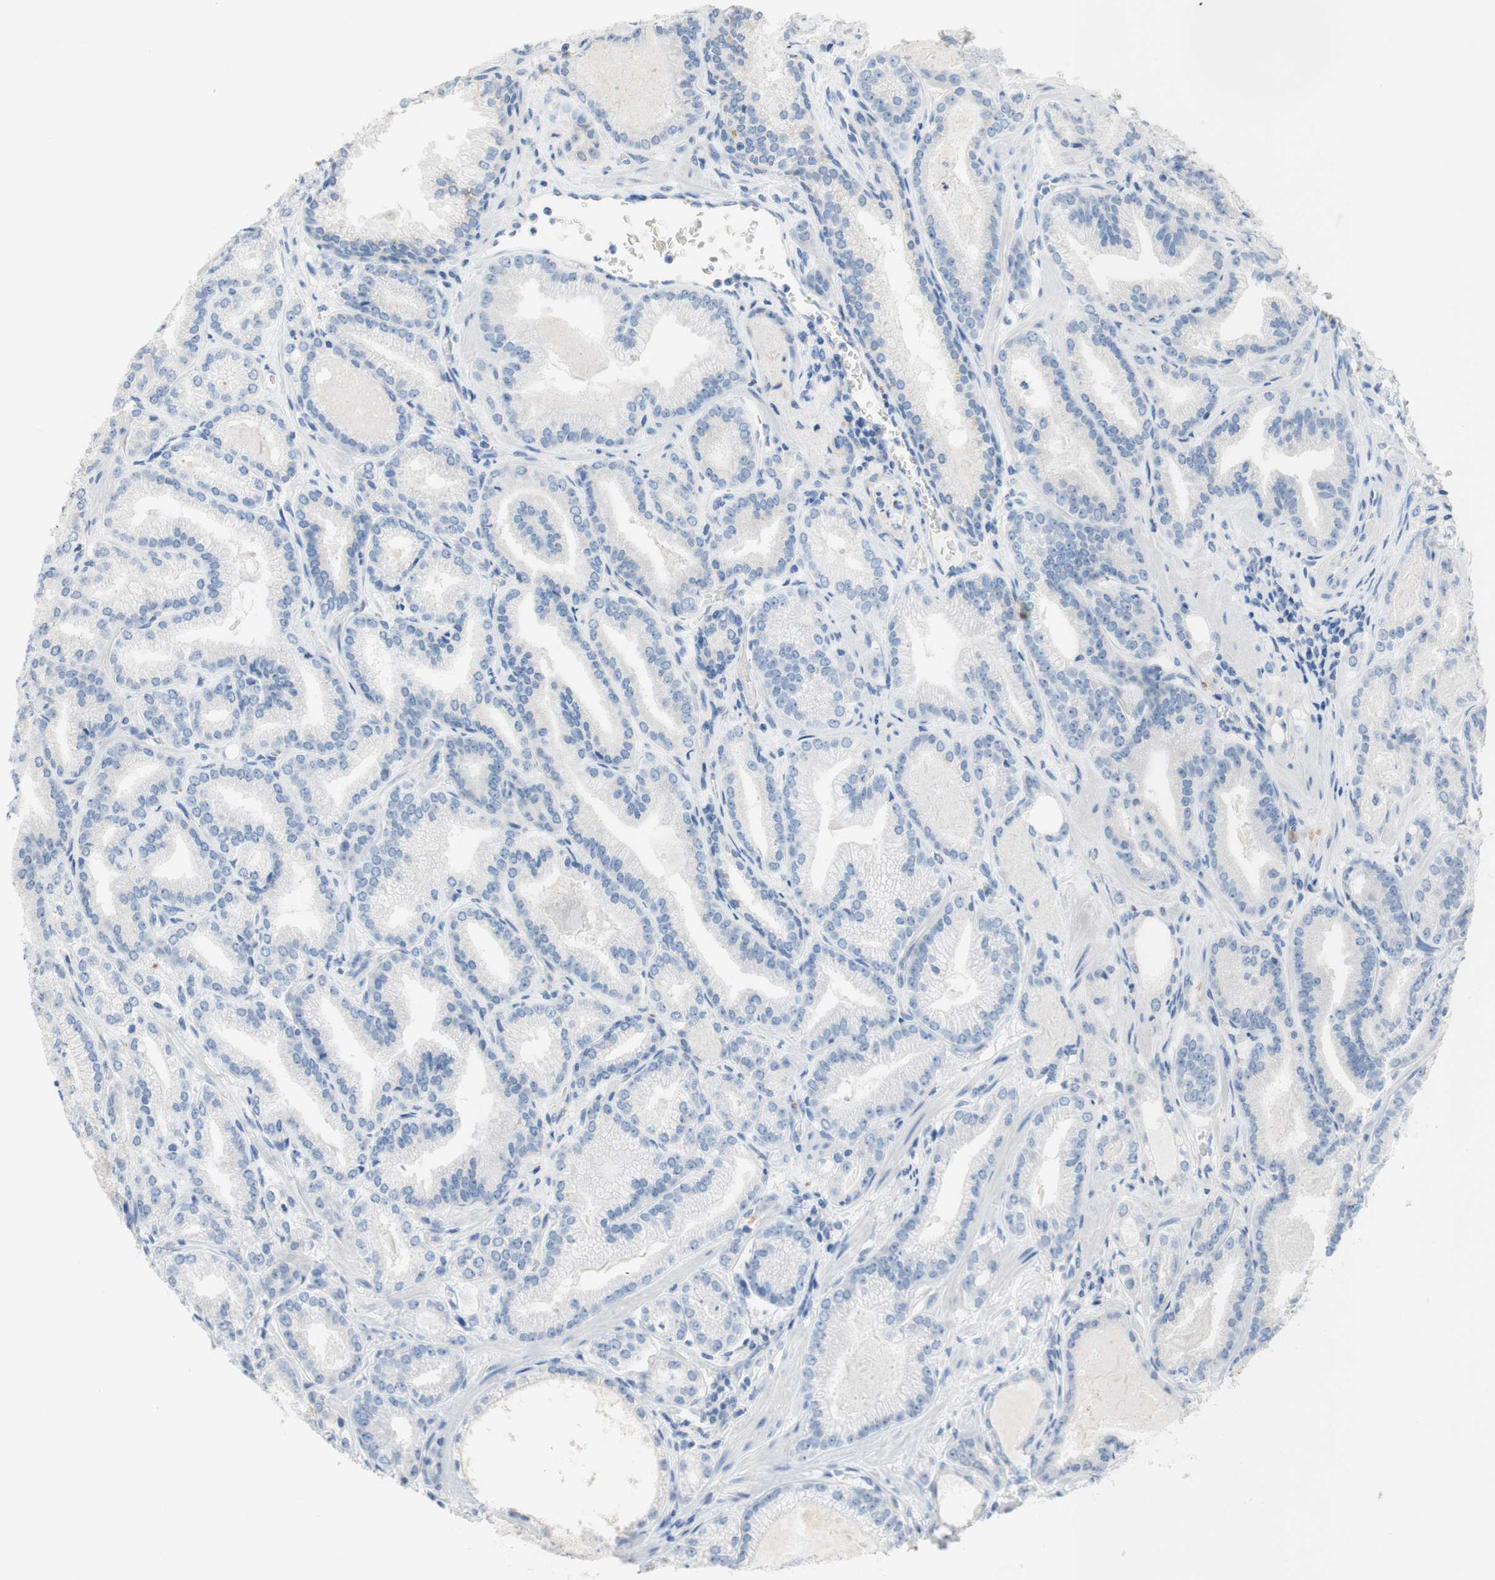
{"staining": {"intensity": "negative", "quantity": "none", "location": "none"}, "tissue": "prostate cancer", "cell_type": "Tumor cells", "image_type": "cancer", "snomed": [{"axis": "morphology", "description": "Adenocarcinoma, Low grade"}, {"axis": "topography", "description": "Prostate"}], "caption": "Tumor cells are negative for protein expression in human prostate cancer.", "gene": "POLR2J3", "patient": {"sex": "male", "age": 59}}